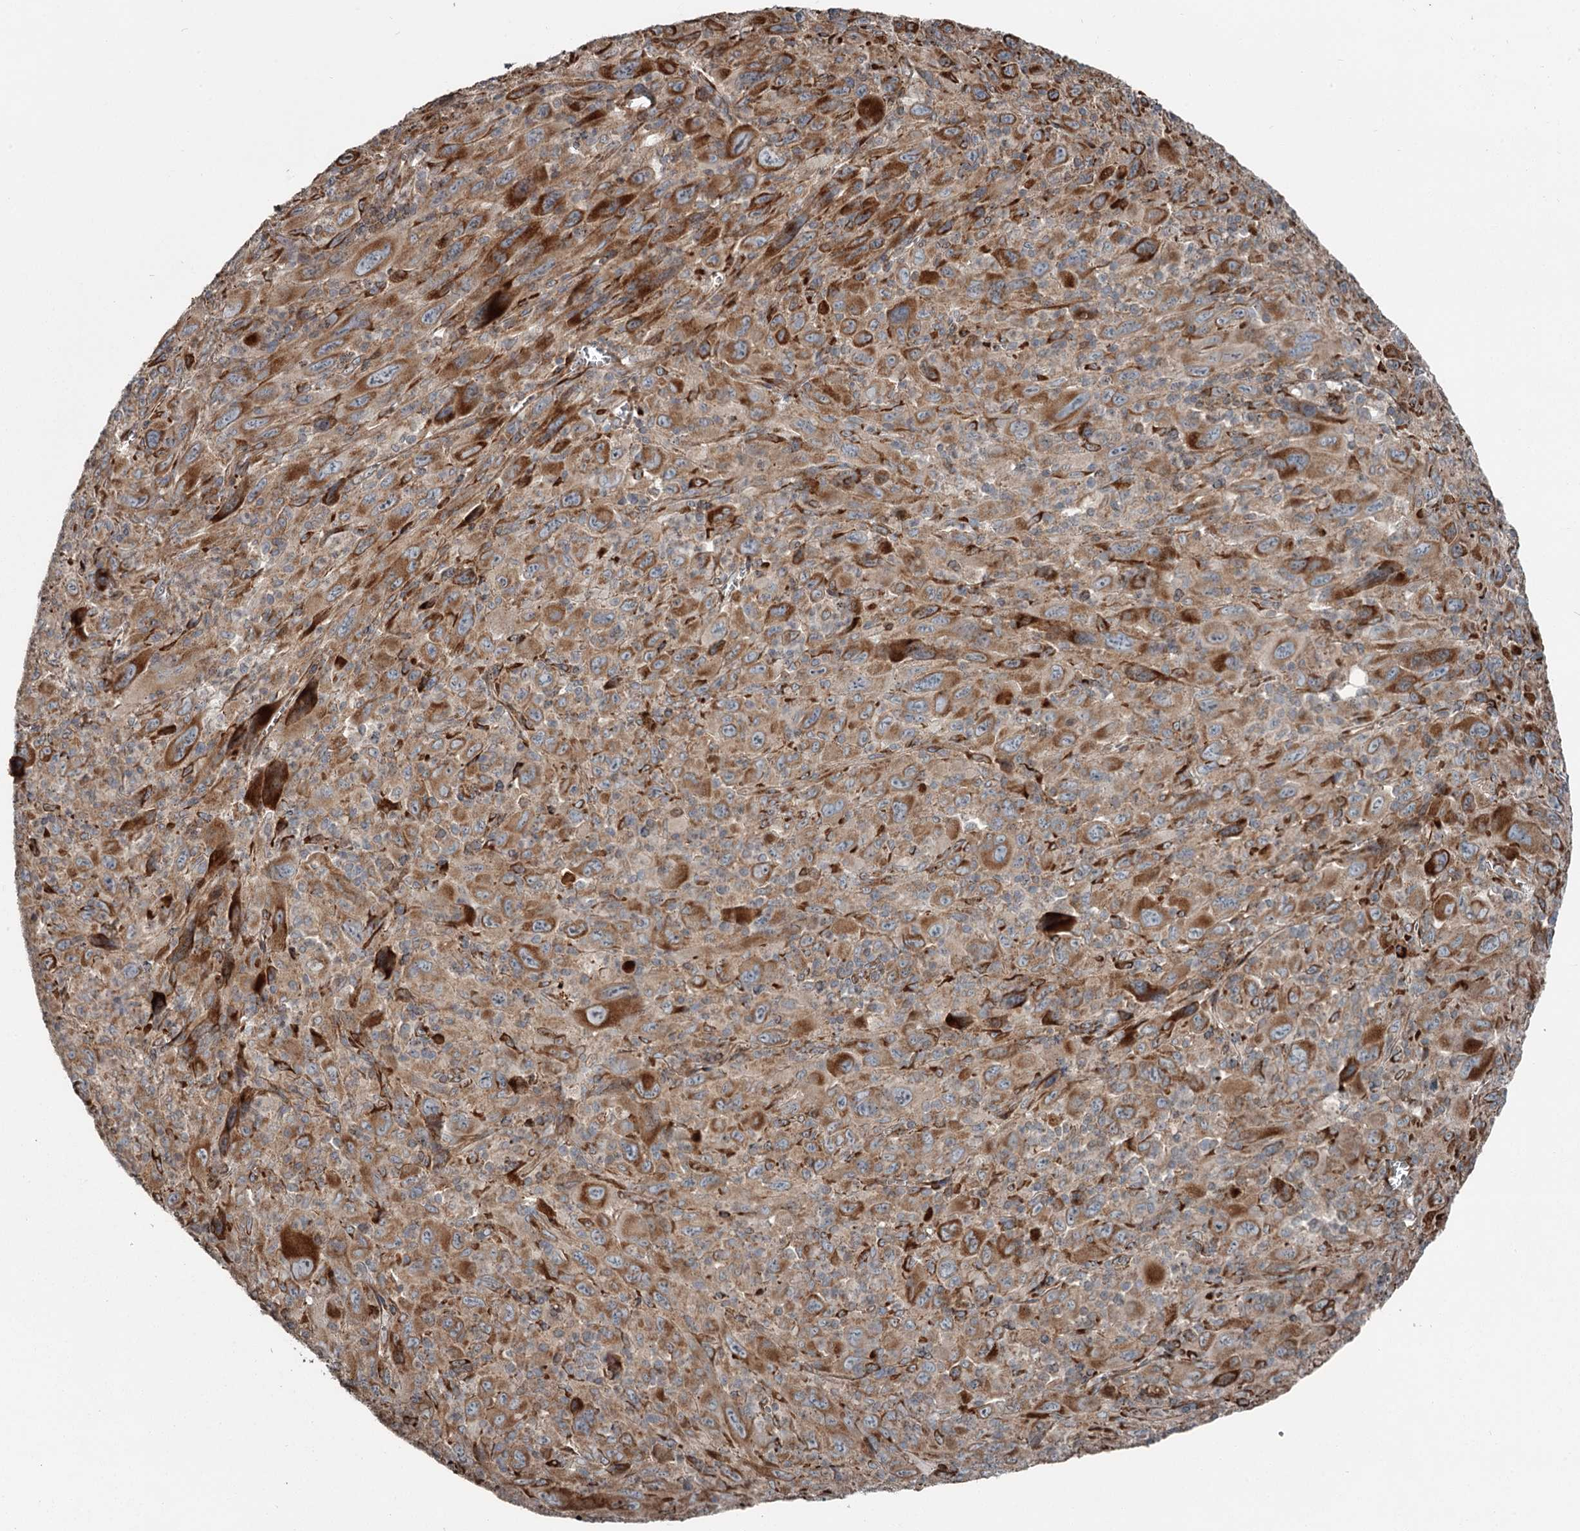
{"staining": {"intensity": "moderate", "quantity": ">75%", "location": "cytoplasmic/membranous"}, "tissue": "melanoma", "cell_type": "Tumor cells", "image_type": "cancer", "snomed": [{"axis": "morphology", "description": "Malignant melanoma, Metastatic site"}, {"axis": "topography", "description": "Skin"}], "caption": "A medium amount of moderate cytoplasmic/membranous staining is appreciated in approximately >75% of tumor cells in melanoma tissue. The protein is stained brown, and the nuclei are stained in blue (DAB IHC with brightfield microscopy, high magnification).", "gene": "RASSF8", "patient": {"sex": "female", "age": 56}}